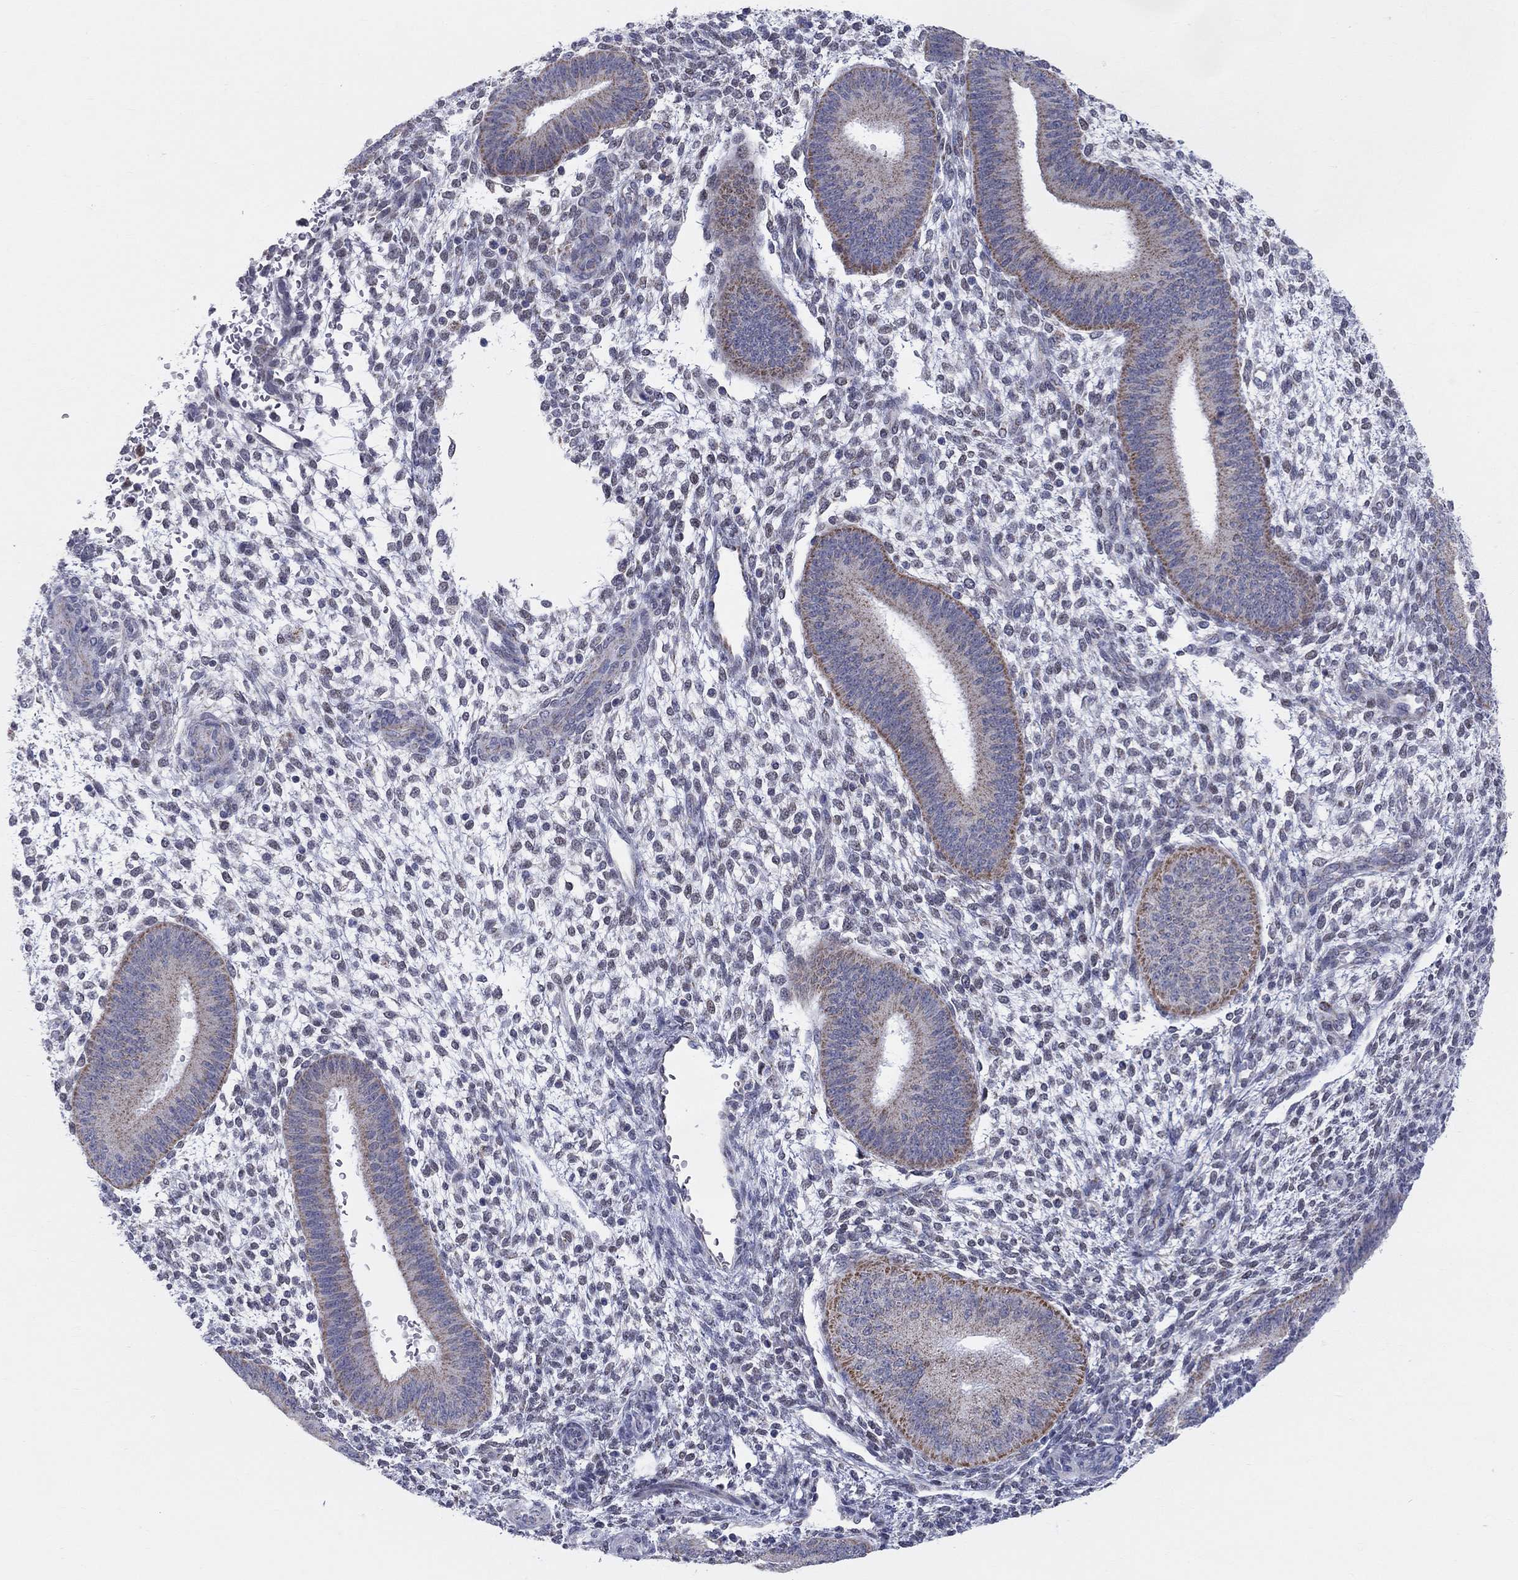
{"staining": {"intensity": "negative", "quantity": "none", "location": "none"}, "tissue": "endometrium", "cell_type": "Cells in endometrial stroma", "image_type": "normal", "snomed": [{"axis": "morphology", "description": "Normal tissue, NOS"}, {"axis": "topography", "description": "Endometrium"}], "caption": "Protein analysis of unremarkable endometrium shows no significant staining in cells in endometrial stroma.", "gene": "KISS1R", "patient": {"sex": "female", "age": 39}}